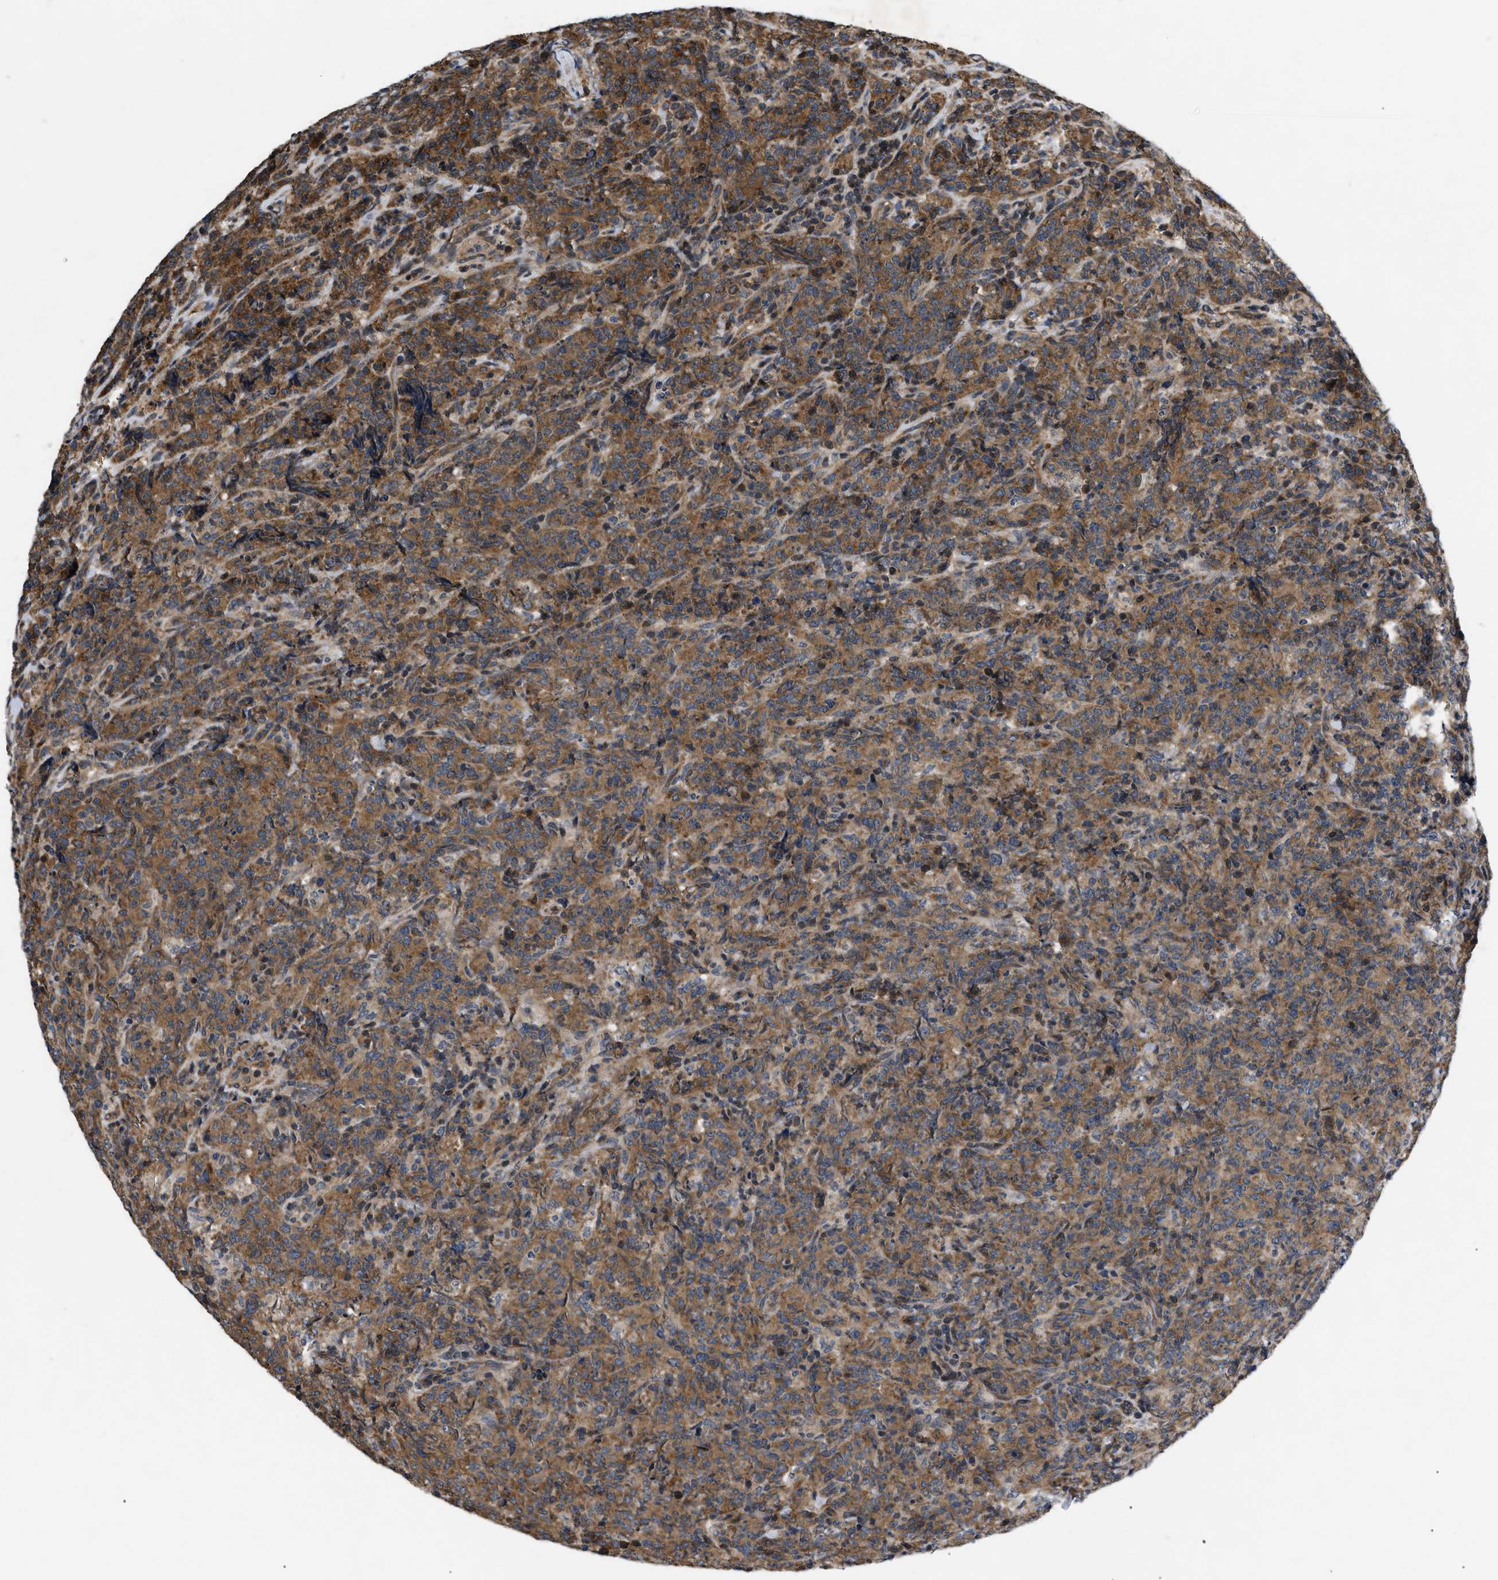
{"staining": {"intensity": "moderate", "quantity": ">75%", "location": "cytoplasmic/membranous"}, "tissue": "lymphoma", "cell_type": "Tumor cells", "image_type": "cancer", "snomed": [{"axis": "morphology", "description": "Malignant lymphoma, non-Hodgkin's type, High grade"}, {"axis": "topography", "description": "Tonsil"}], "caption": "High-grade malignant lymphoma, non-Hodgkin's type stained with DAB (3,3'-diaminobenzidine) immunohistochemistry exhibits medium levels of moderate cytoplasmic/membranous staining in approximately >75% of tumor cells. Nuclei are stained in blue.", "gene": "HMGCR", "patient": {"sex": "female", "age": 36}}